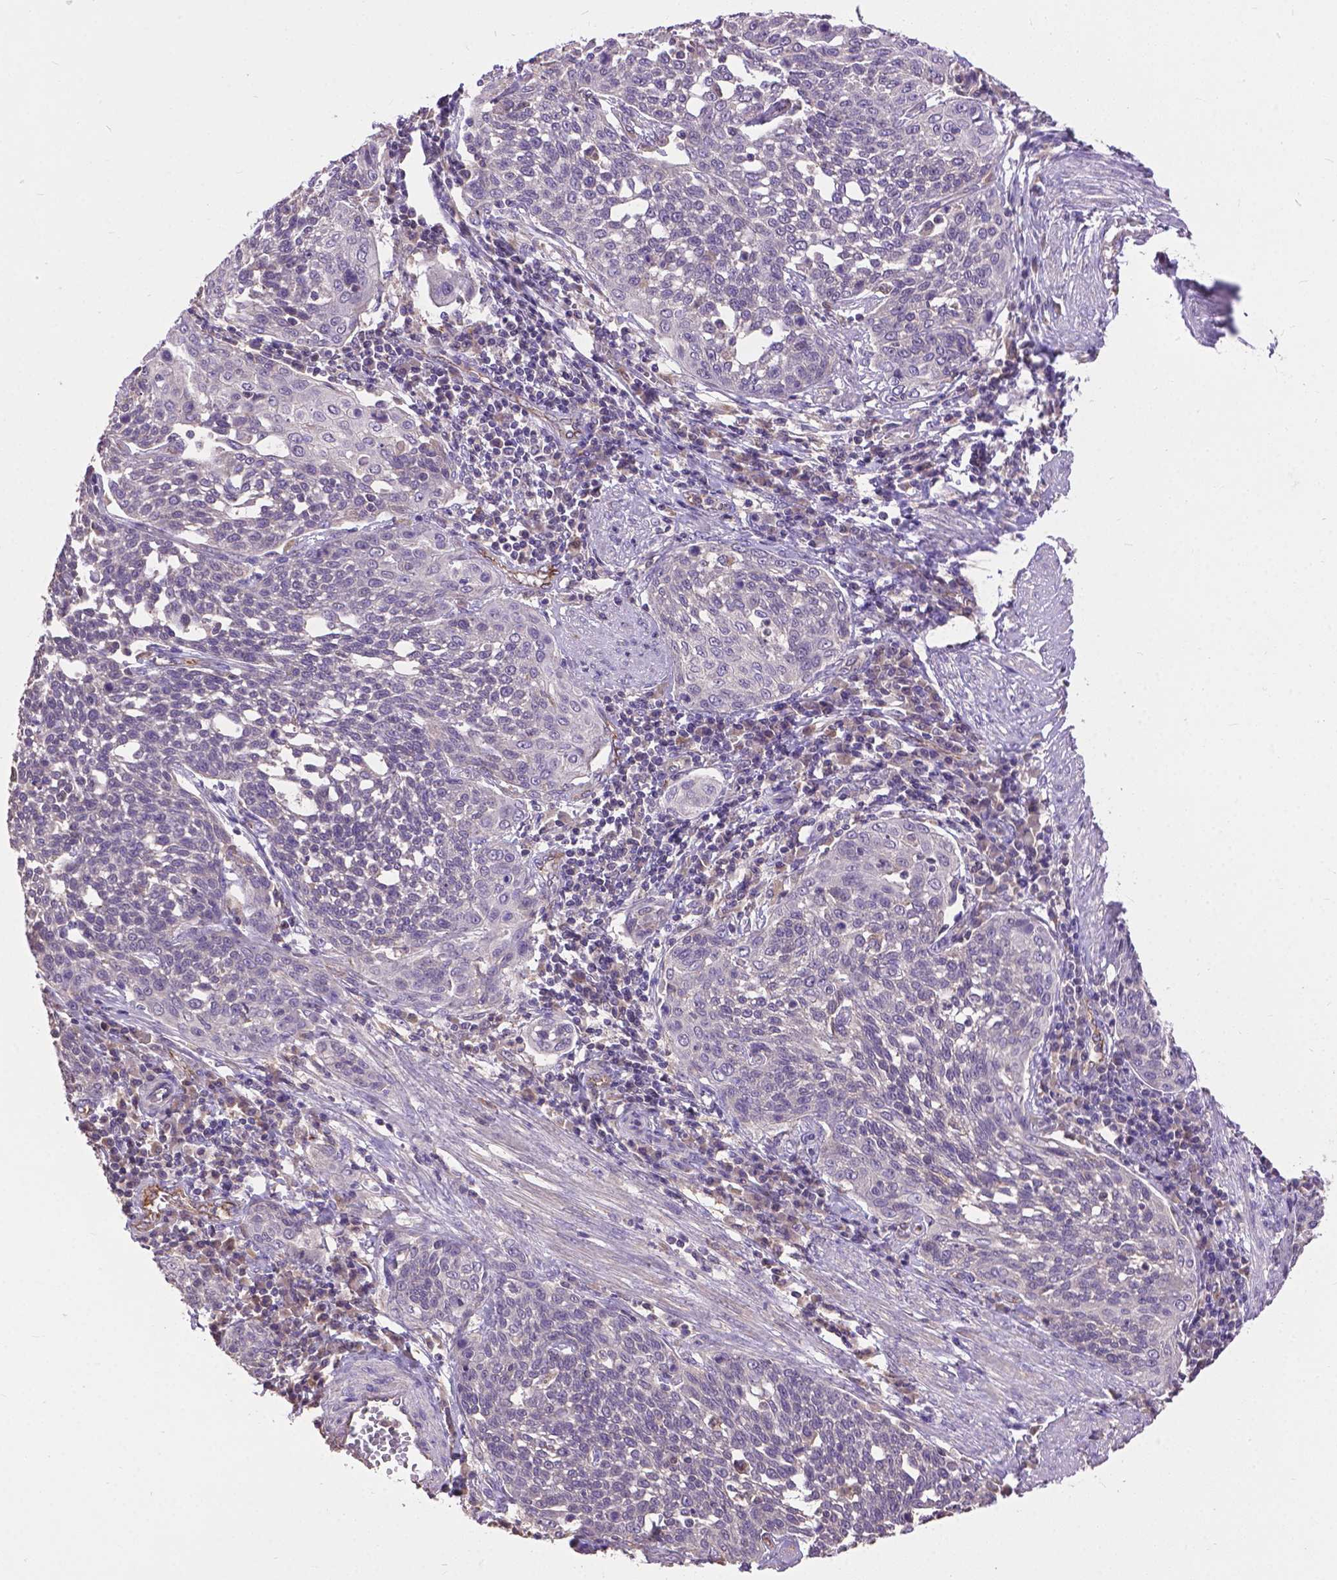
{"staining": {"intensity": "negative", "quantity": "none", "location": "none"}, "tissue": "cervical cancer", "cell_type": "Tumor cells", "image_type": "cancer", "snomed": [{"axis": "morphology", "description": "Squamous cell carcinoma, NOS"}, {"axis": "topography", "description": "Cervix"}], "caption": "IHC photomicrograph of neoplastic tissue: human cervical cancer stained with DAB (3,3'-diaminobenzidine) demonstrates no significant protein staining in tumor cells.", "gene": "ZNF337", "patient": {"sex": "female", "age": 34}}